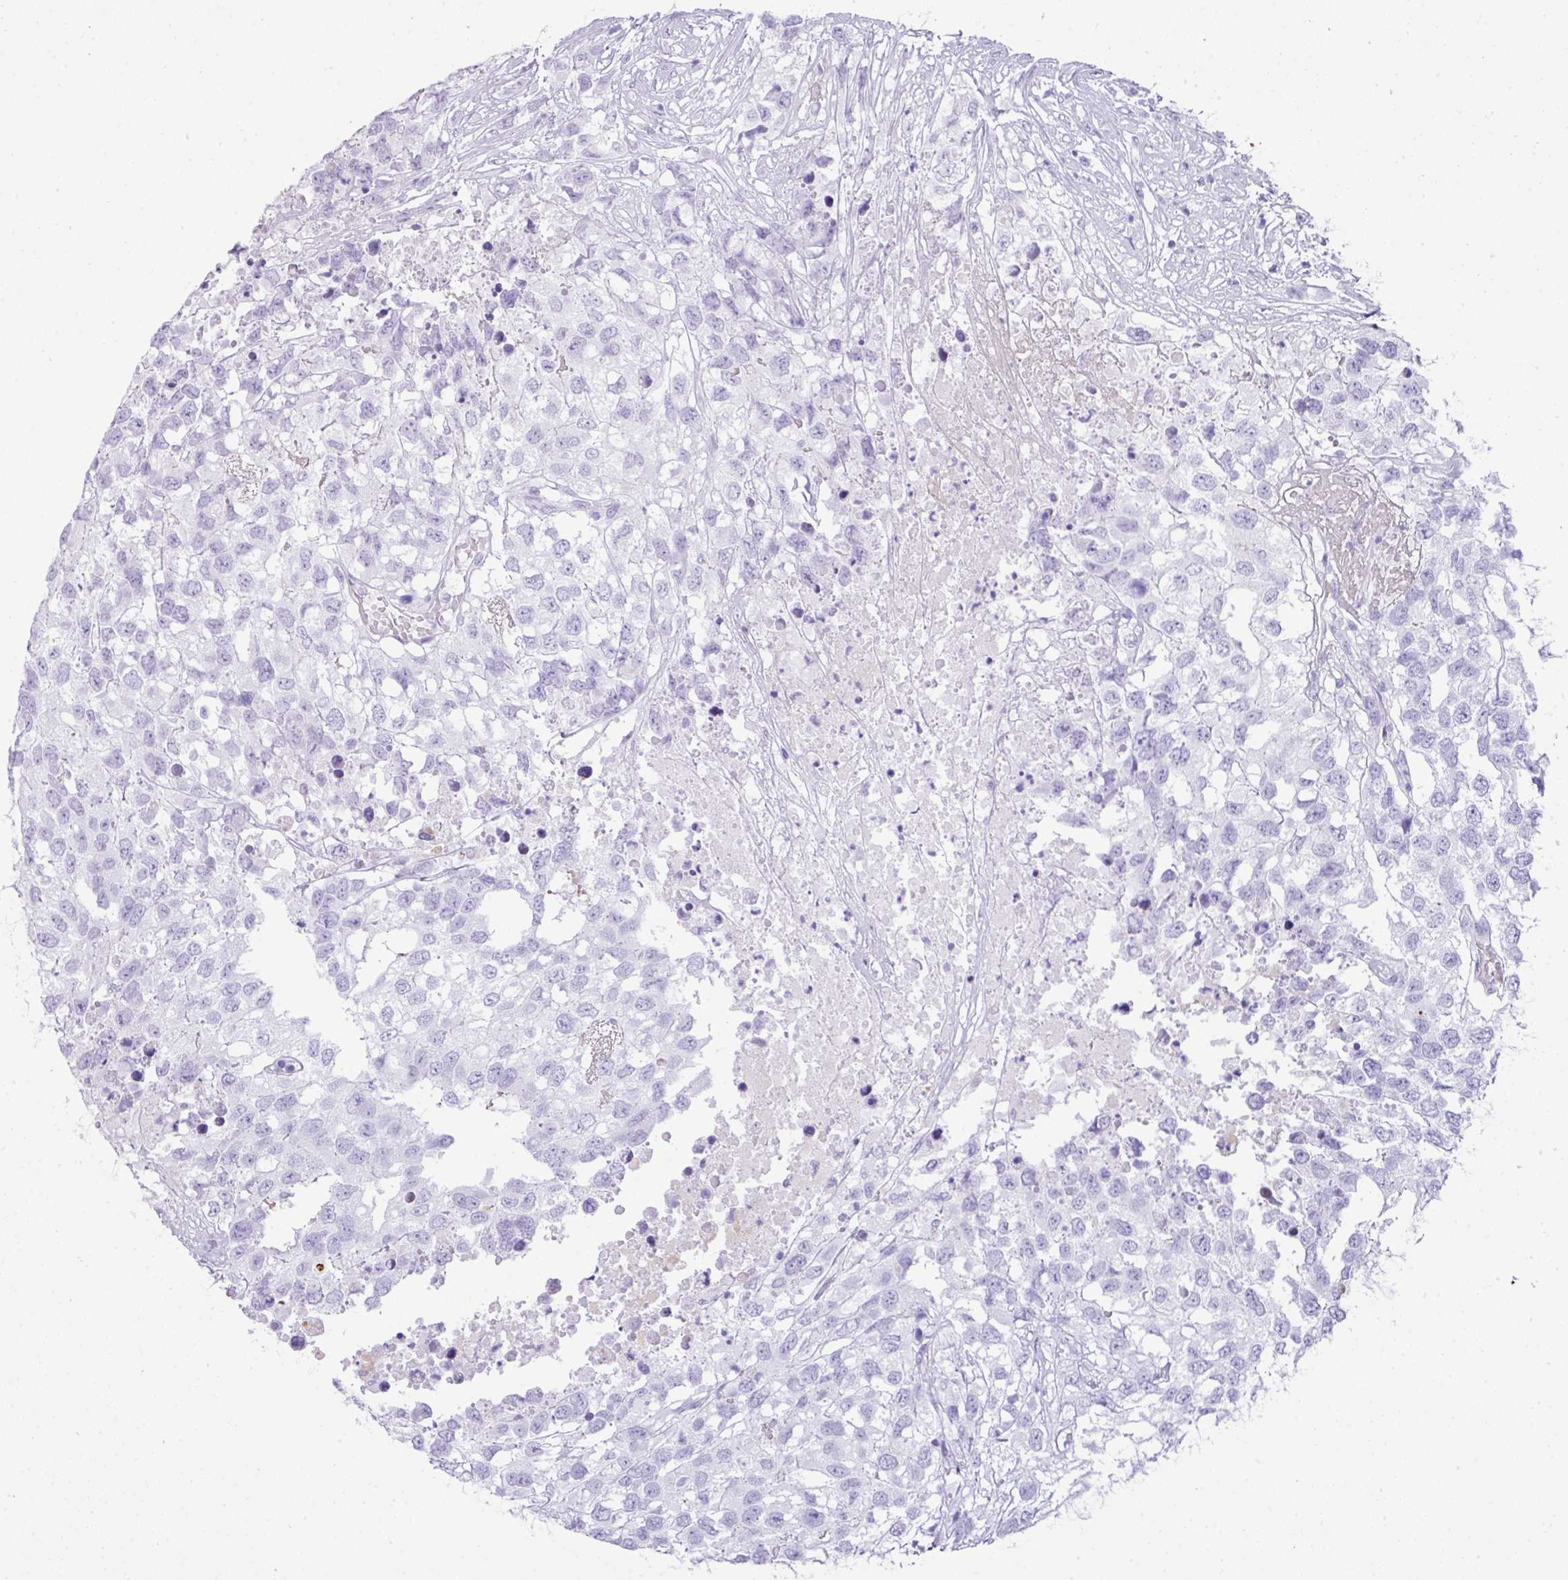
{"staining": {"intensity": "negative", "quantity": "none", "location": "none"}, "tissue": "testis cancer", "cell_type": "Tumor cells", "image_type": "cancer", "snomed": [{"axis": "morphology", "description": "Carcinoma, Embryonal, NOS"}, {"axis": "topography", "description": "Testis"}], "caption": "Protein analysis of embryonal carcinoma (testis) demonstrates no significant positivity in tumor cells.", "gene": "TNP1", "patient": {"sex": "male", "age": 83}}